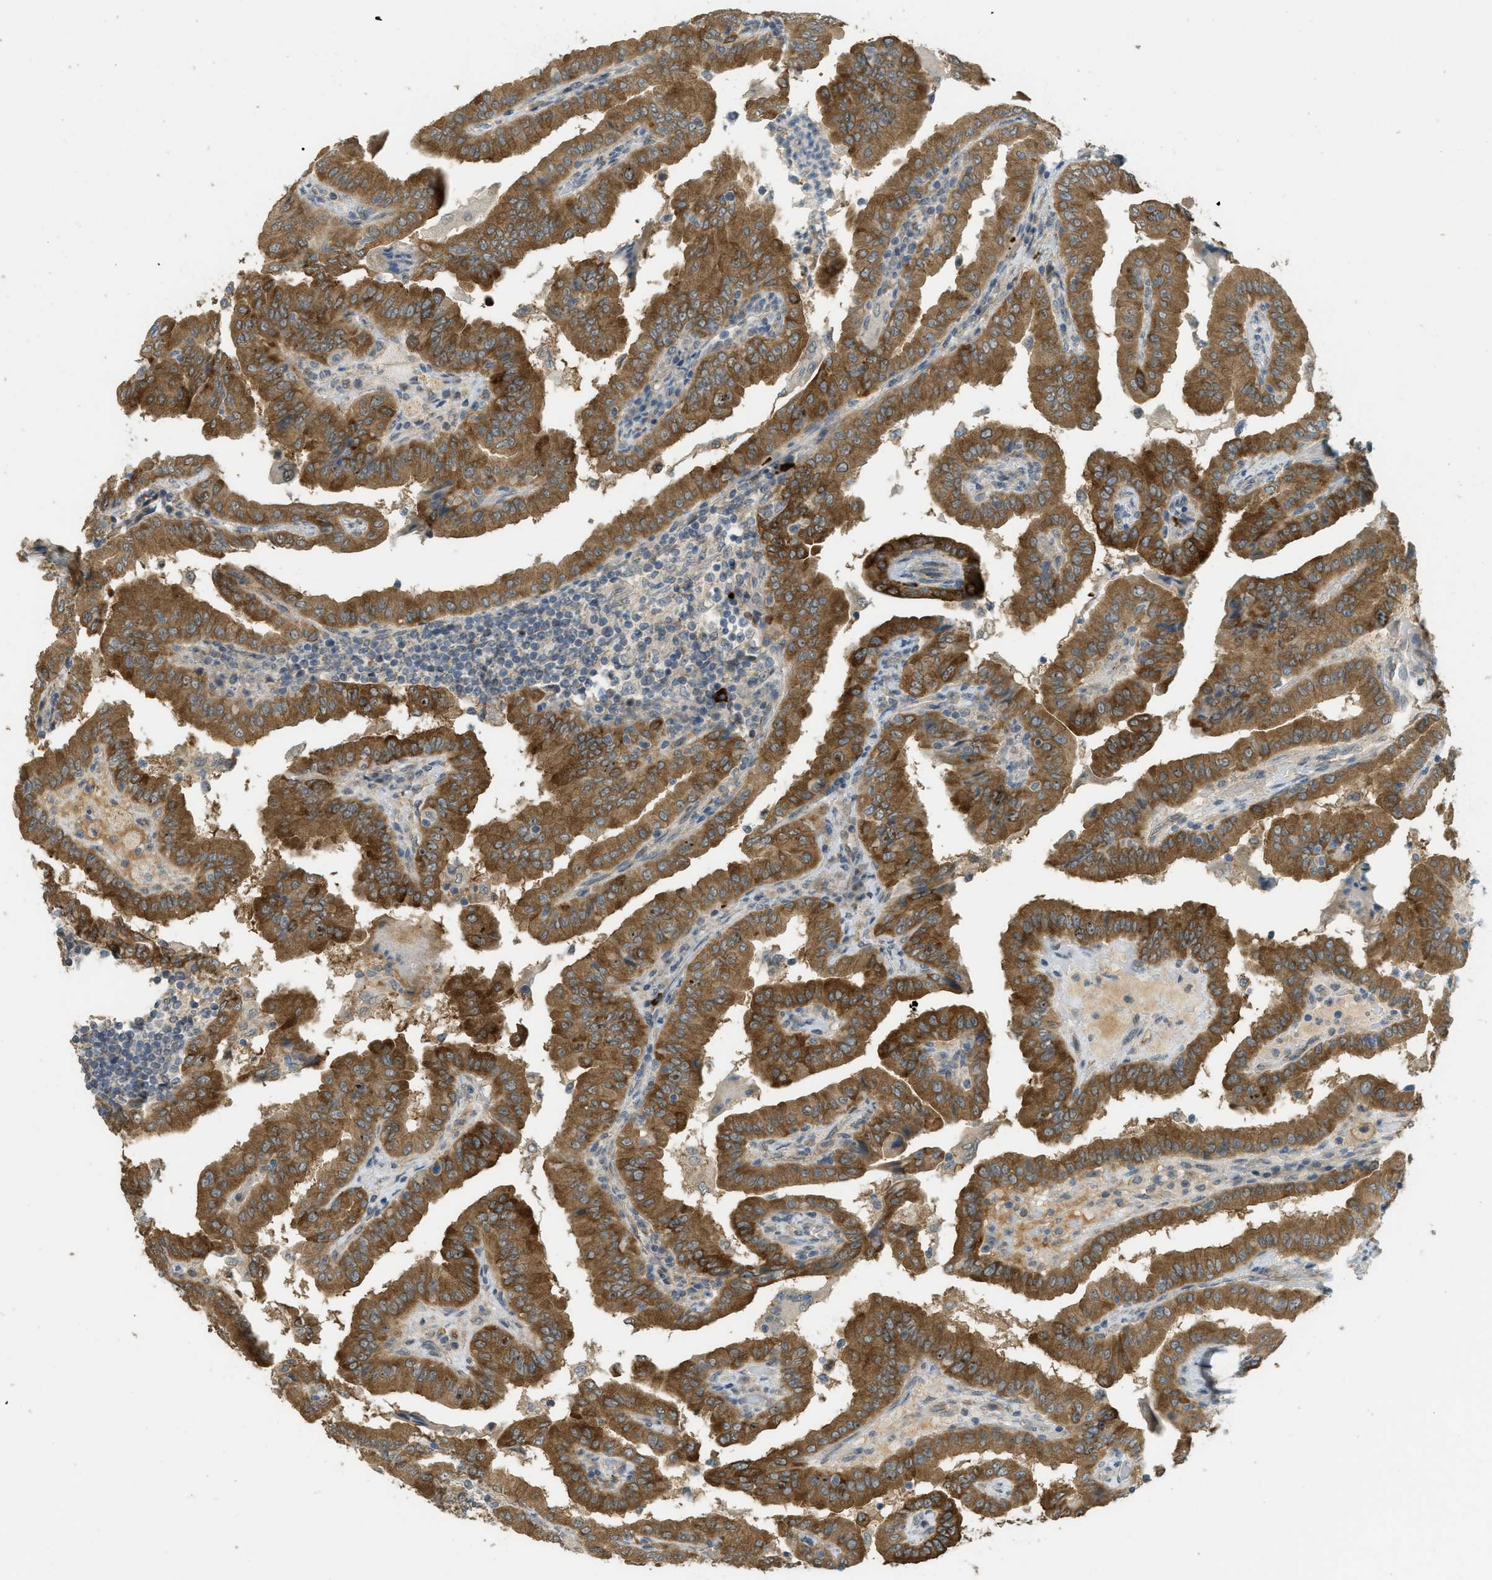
{"staining": {"intensity": "moderate", "quantity": ">75%", "location": "cytoplasmic/membranous"}, "tissue": "thyroid cancer", "cell_type": "Tumor cells", "image_type": "cancer", "snomed": [{"axis": "morphology", "description": "Papillary adenocarcinoma, NOS"}, {"axis": "topography", "description": "Thyroid gland"}], "caption": "A high-resolution micrograph shows immunohistochemistry (IHC) staining of papillary adenocarcinoma (thyroid), which exhibits moderate cytoplasmic/membranous expression in about >75% of tumor cells.", "gene": "IGF2BP2", "patient": {"sex": "male", "age": 33}}